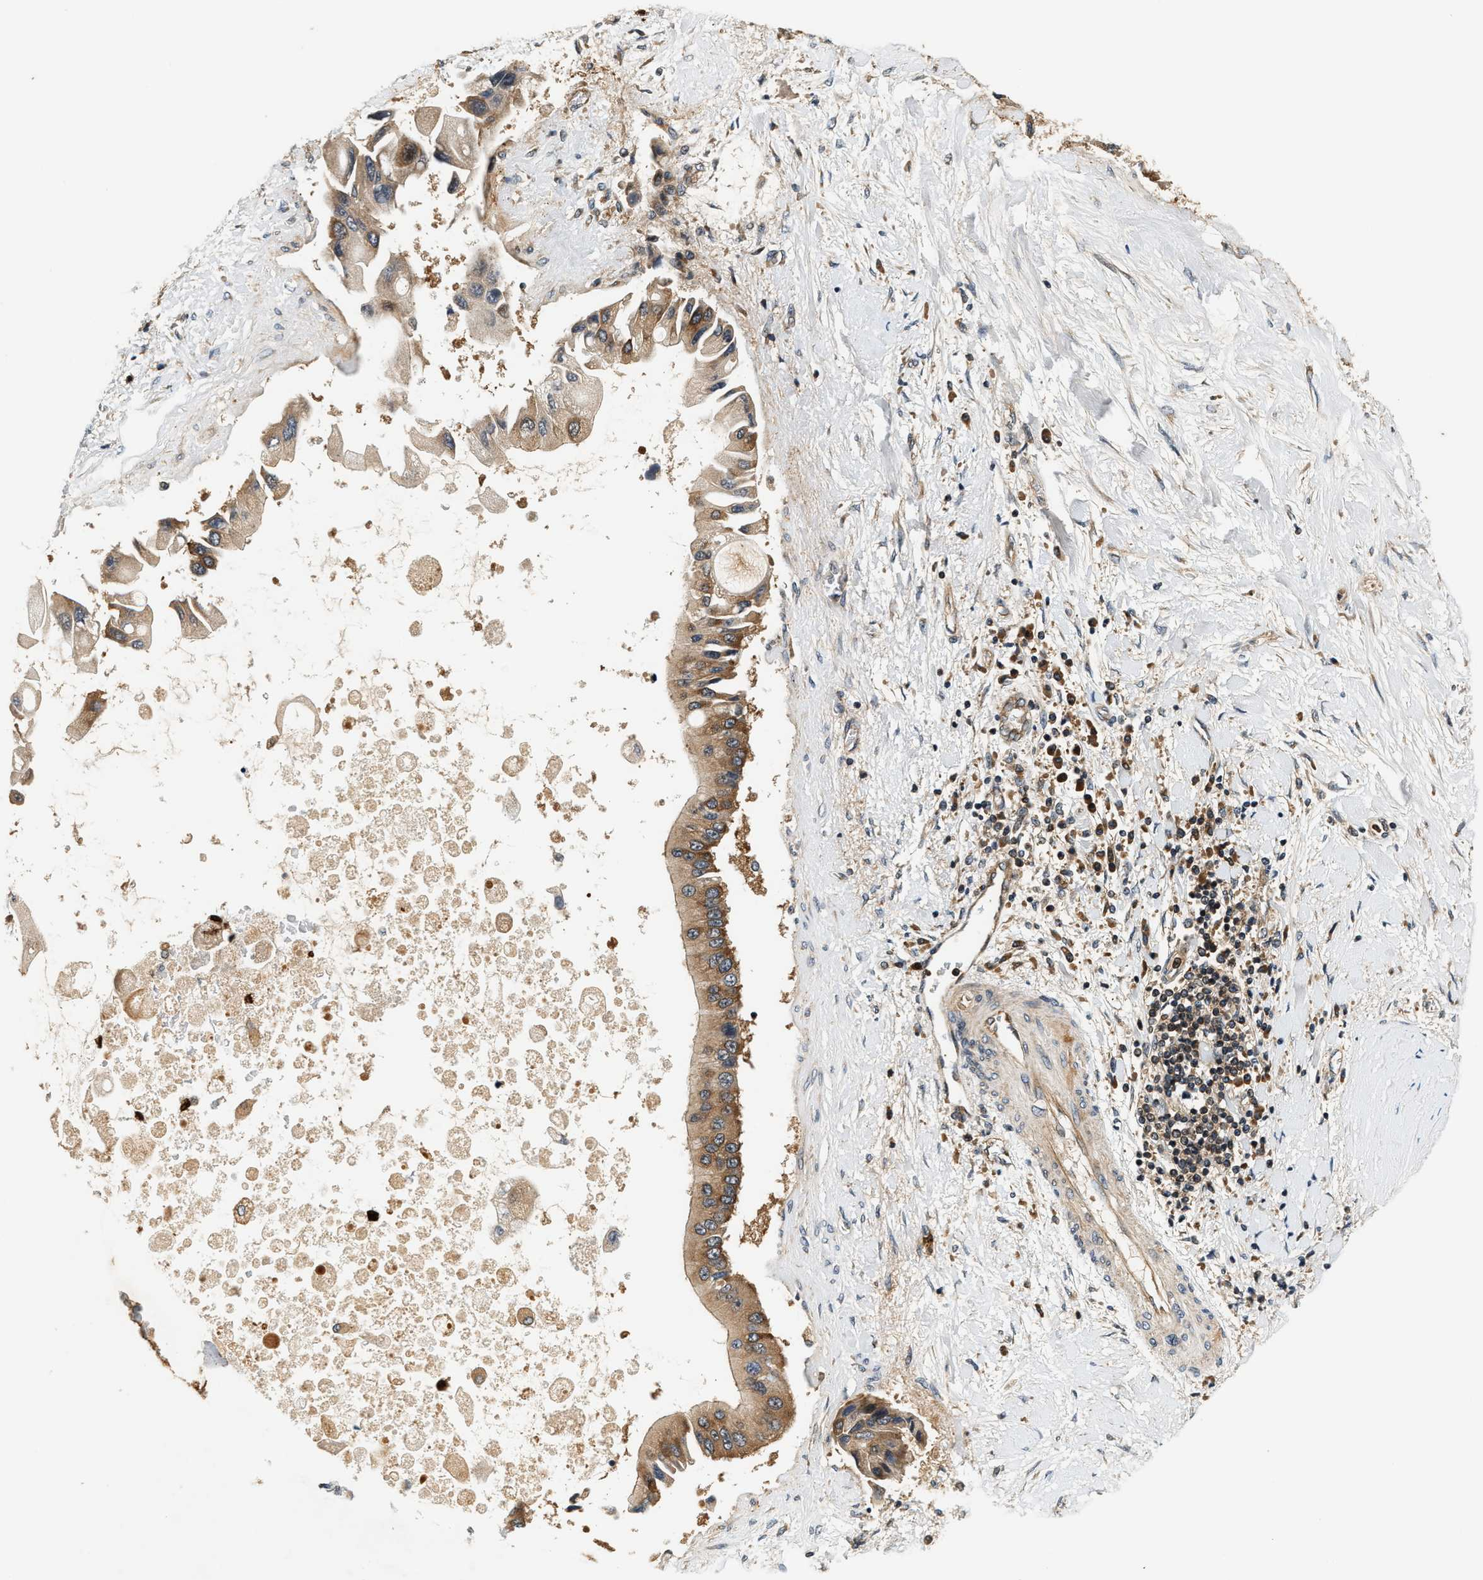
{"staining": {"intensity": "moderate", "quantity": ">75%", "location": "cytoplasmic/membranous"}, "tissue": "liver cancer", "cell_type": "Tumor cells", "image_type": "cancer", "snomed": [{"axis": "morphology", "description": "Cholangiocarcinoma"}, {"axis": "topography", "description": "Liver"}], "caption": "This image displays immunohistochemistry (IHC) staining of human liver cancer, with medium moderate cytoplasmic/membranous staining in about >75% of tumor cells.", "gene": "SAMD9", "patient": {"sex": "male", "age": 50}}